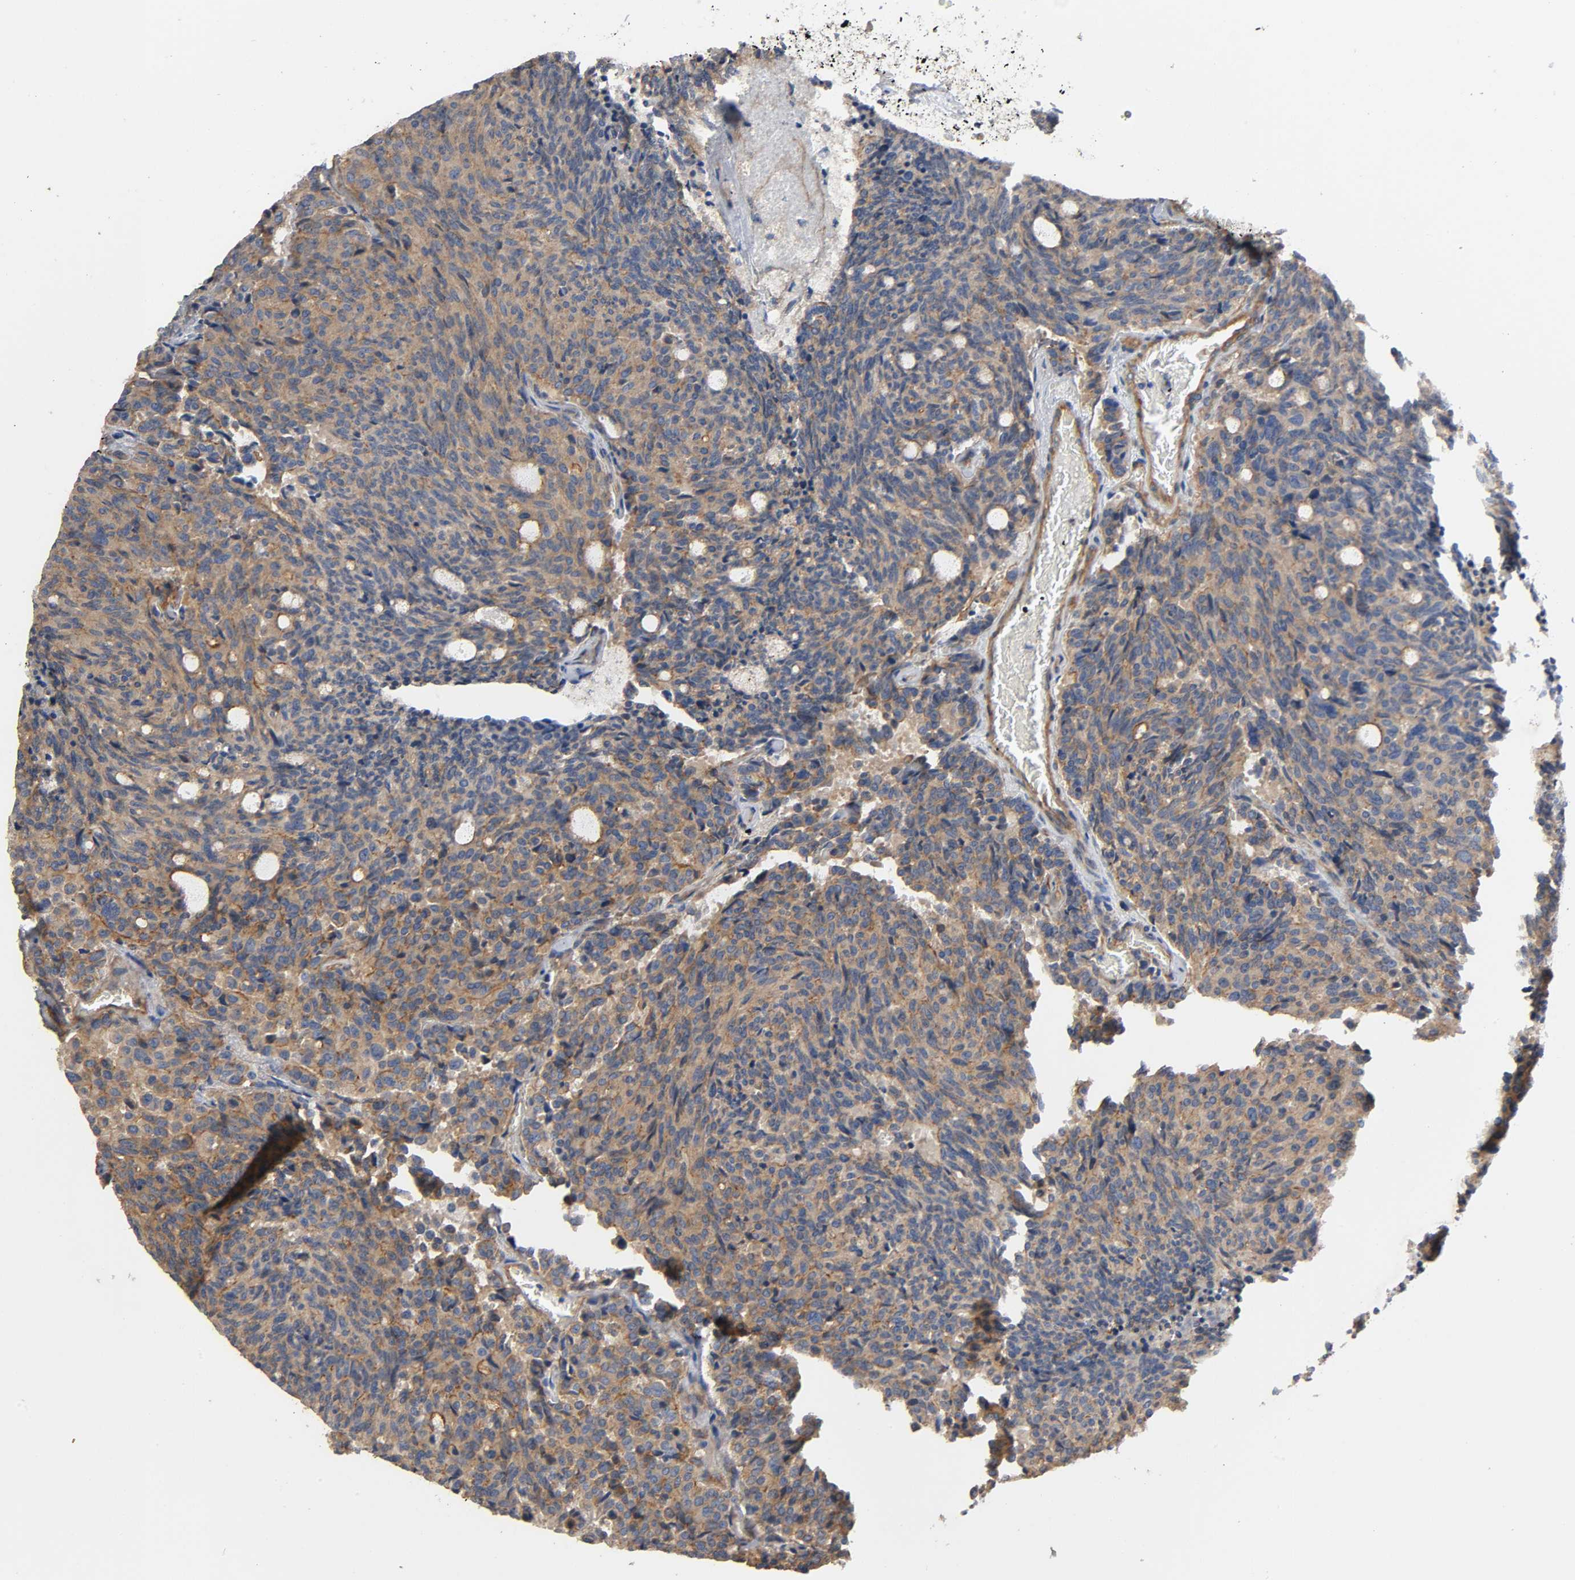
{"staining": {"intensity": "moderate", "quantity": ">75%", "location": "cytoplasmic/membranous"}, "tissue": "carcinoid", "cell_type": "Tumor cells", "image_type": "cancer", "snomed": [{"axis": "morphology", "description": "Carcinoid, malignant, NOS"}, {"axis": "topography", "description": "Pancreas"}], "caption": "Moderate cytoplasmic/membranous expression is identified in about >75% of tumor cells in carcinoid.", "gene": "MARS1", "patient": {"sex": "female", "age": 54}}